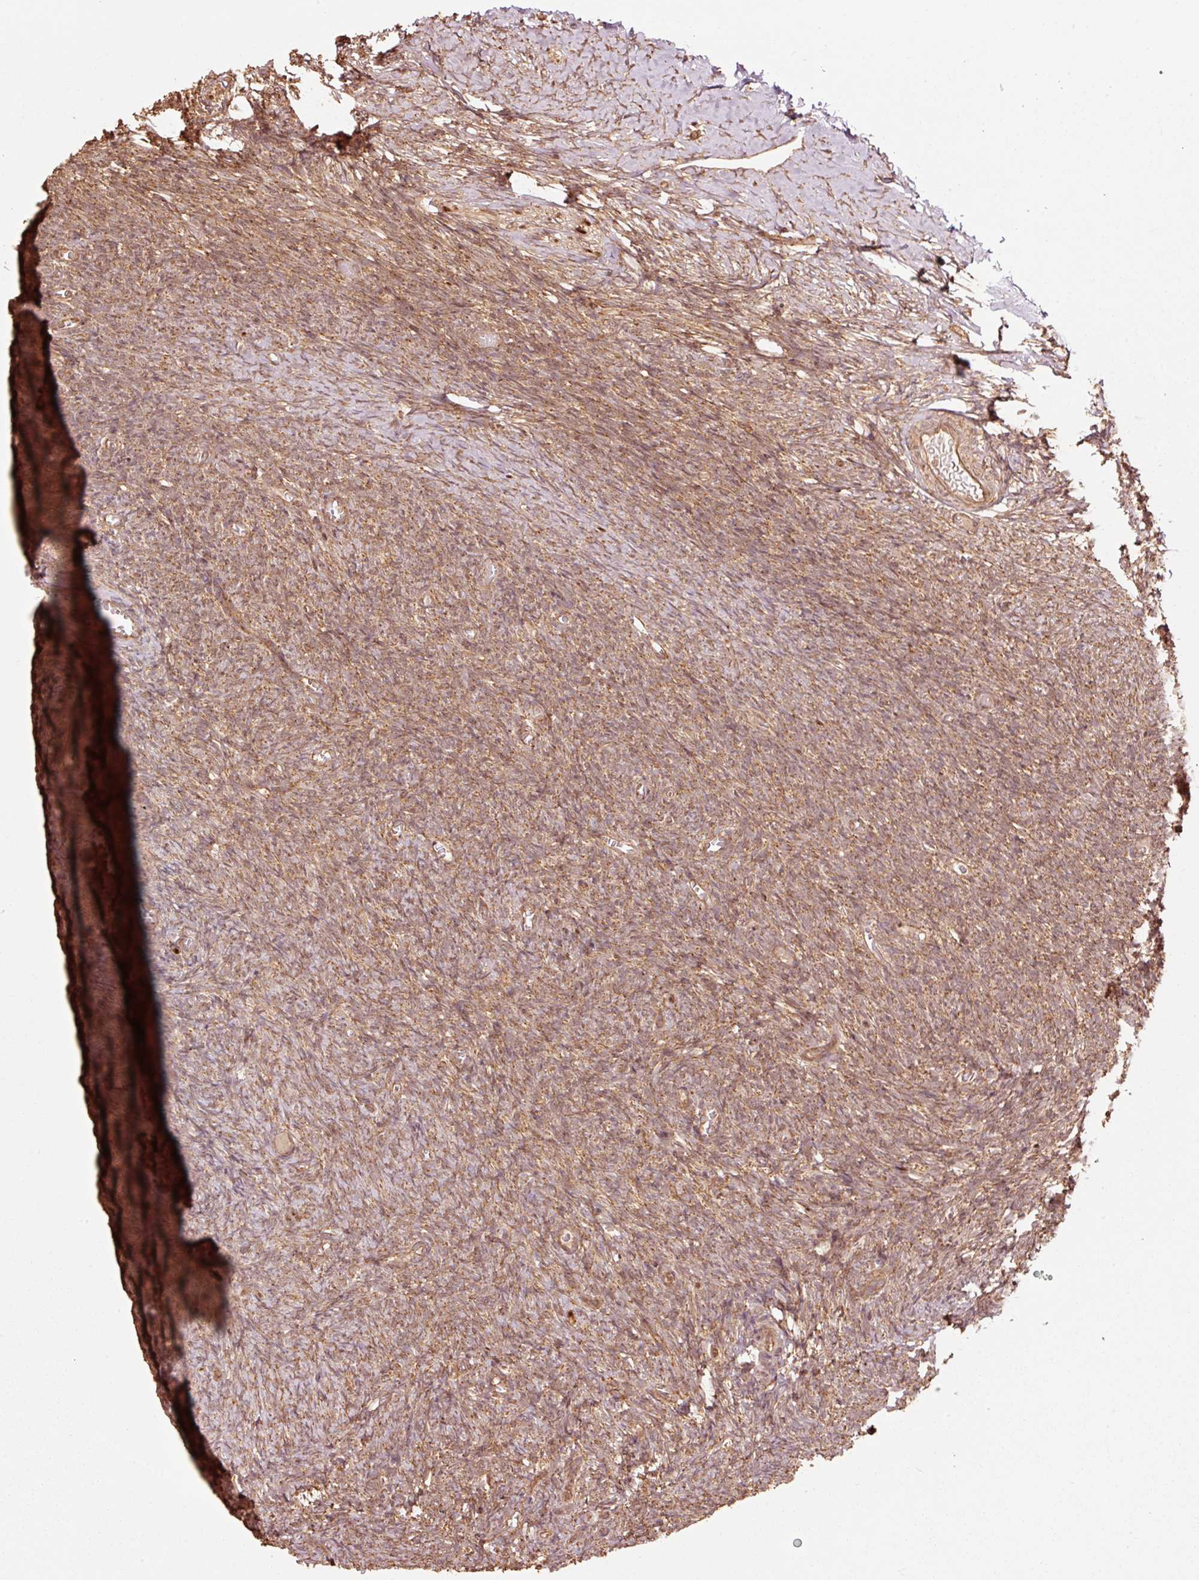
{"staining": {"intensity": "moderate", "quantity": ">75%", "location": "cytoplasmic/membranous"}, "tissue": "ovary", "cell_type": "Follicle cells", "image_type": "normal", "snomed": [{"axis": "morphology", "description": "Normal tissue, NOS"}, {"axis": "topography", "description": "Ovary"}], "caption": "IHC (DAB) staining of benign human ovary demonstrates moderate cytoplasmic/membranous protein positivity in approximately >75% of follicle cells.", "gene": "MRPL16", "patient": {"sex": "female", "age": 39}}